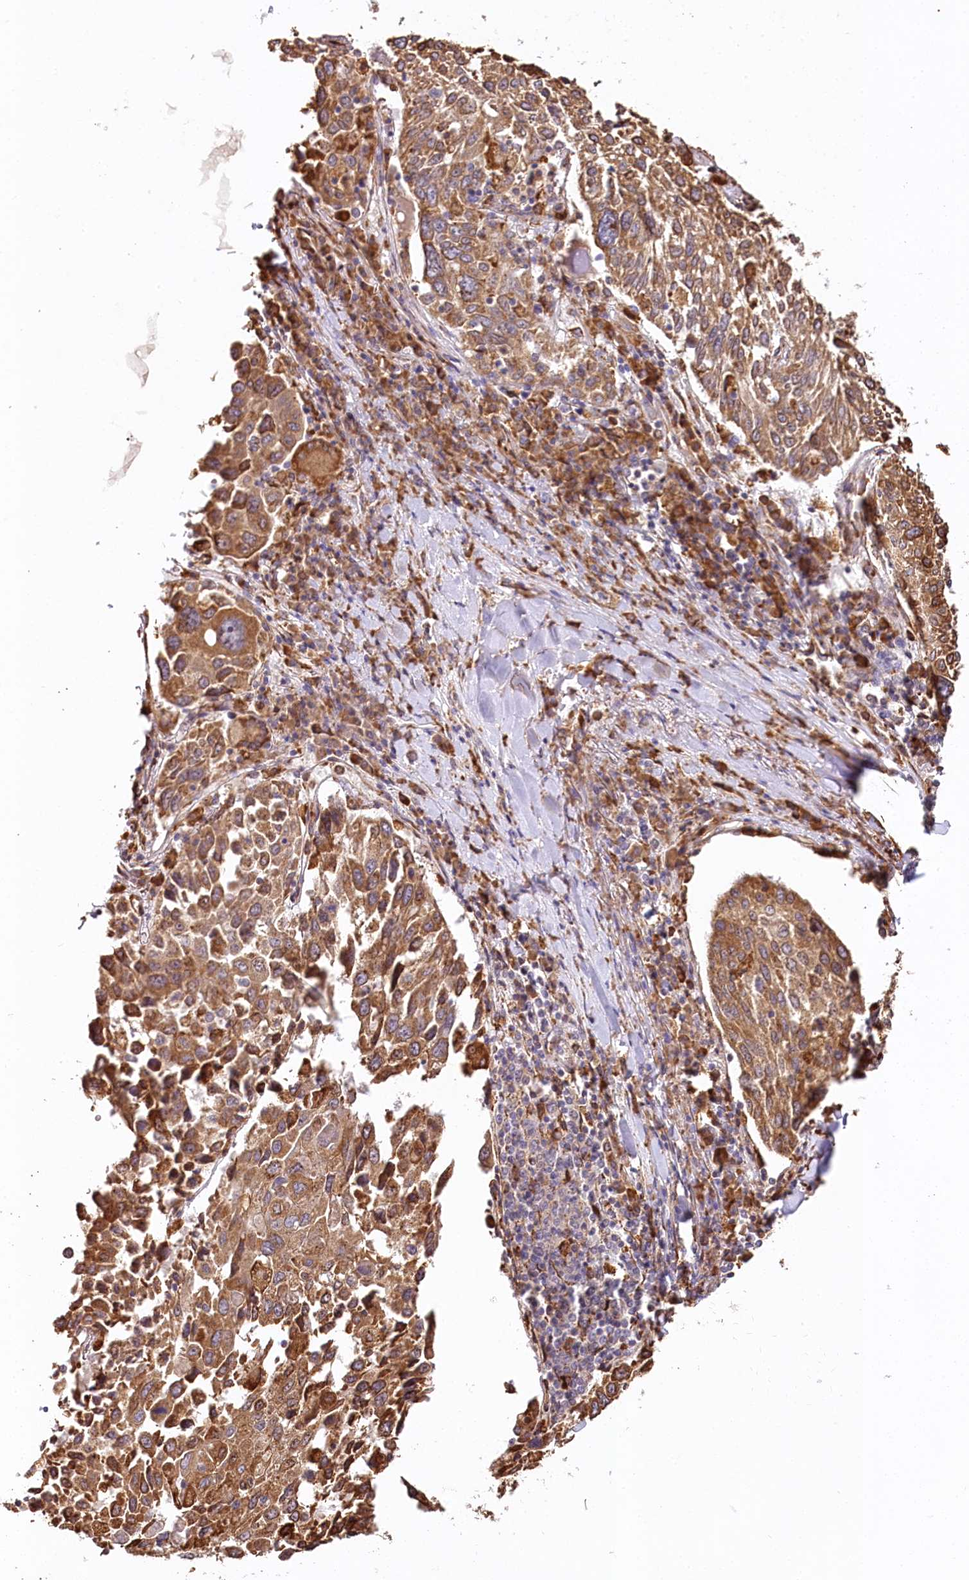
{"staining": {"intensity": "strong", "quantity": ">75%", "location": "cytoplasmic/membranous"}, "tissue": "lung cancer", "cell_type": "Tumor cells", "image_type": "cancer", "snomed": [{"axis": "morphology", "description": "Squamous cell carcinoma, NOS"}, {"axis": "topography", "description": "Lung"}], "caption": "Immunohistochemical staining of human lung cancer reveals high levels of strong cytoplasmic/membranous positivity in approximately >75% of tumor cells. The protein is shown in brown color, while the nuclei are stained blue.", "gene": "VEGFA", "patient": {"sex": "male", "age": 65}}